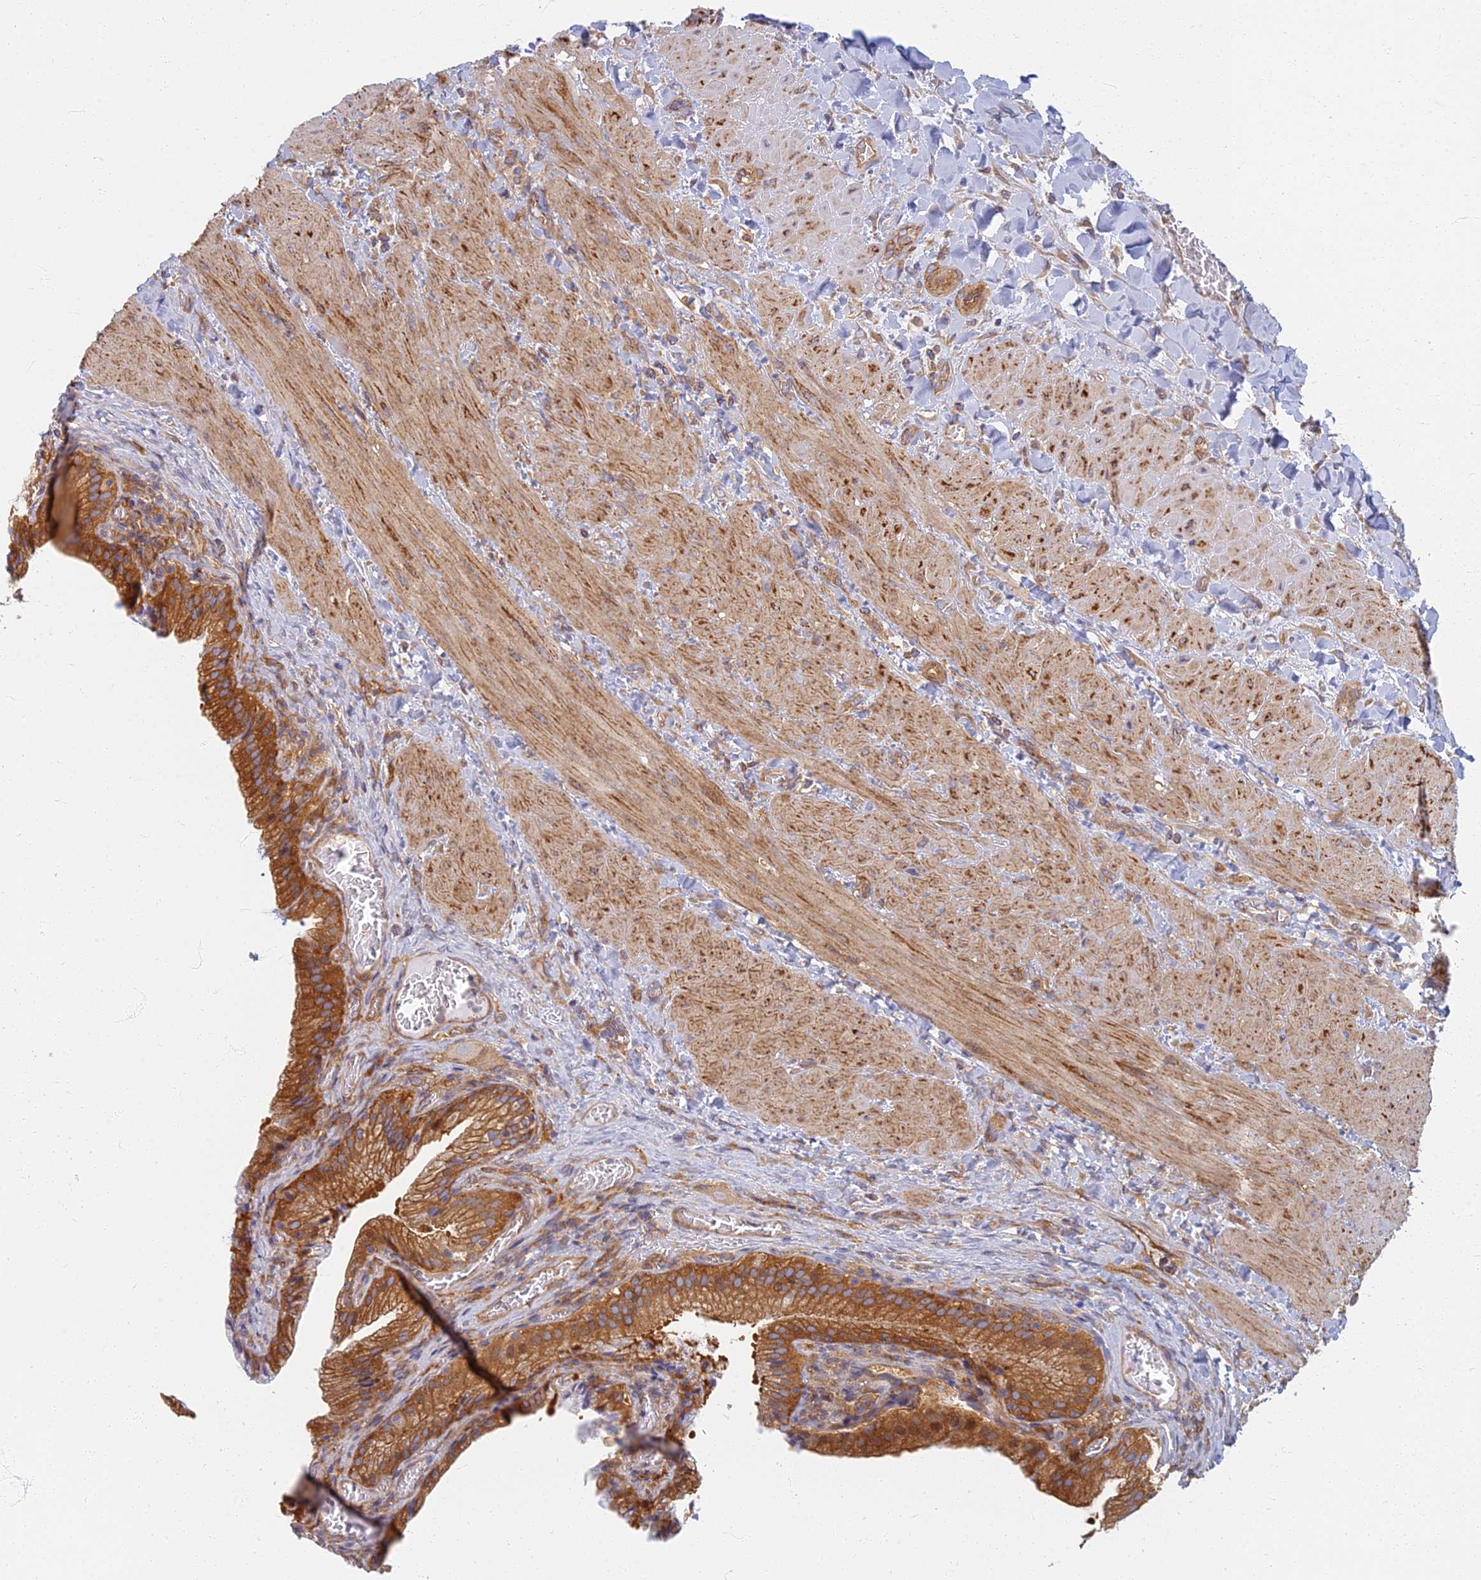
{"staining": {"intensity": "strong", "quantity": ">75%", "location": "cytoplasmic/membranous"}, "tissue": "gallbladder", "cell_type": "Glandular cells", "image_type": "normal", "snomed": [{"axis": "morphology", "description": "Normal tissue, NOS"}, {"axis": "topography", "description": "Gallbladder"}], "caption": "An immunohistochemistry histopathology image of benign tissue is shown. Protein staining in brown labels strong cytoplasmic/membranous positivity in gallbladder within glandular cells.", "gene": "RBSN", "patient": {"sex": "male", "age": 24}}